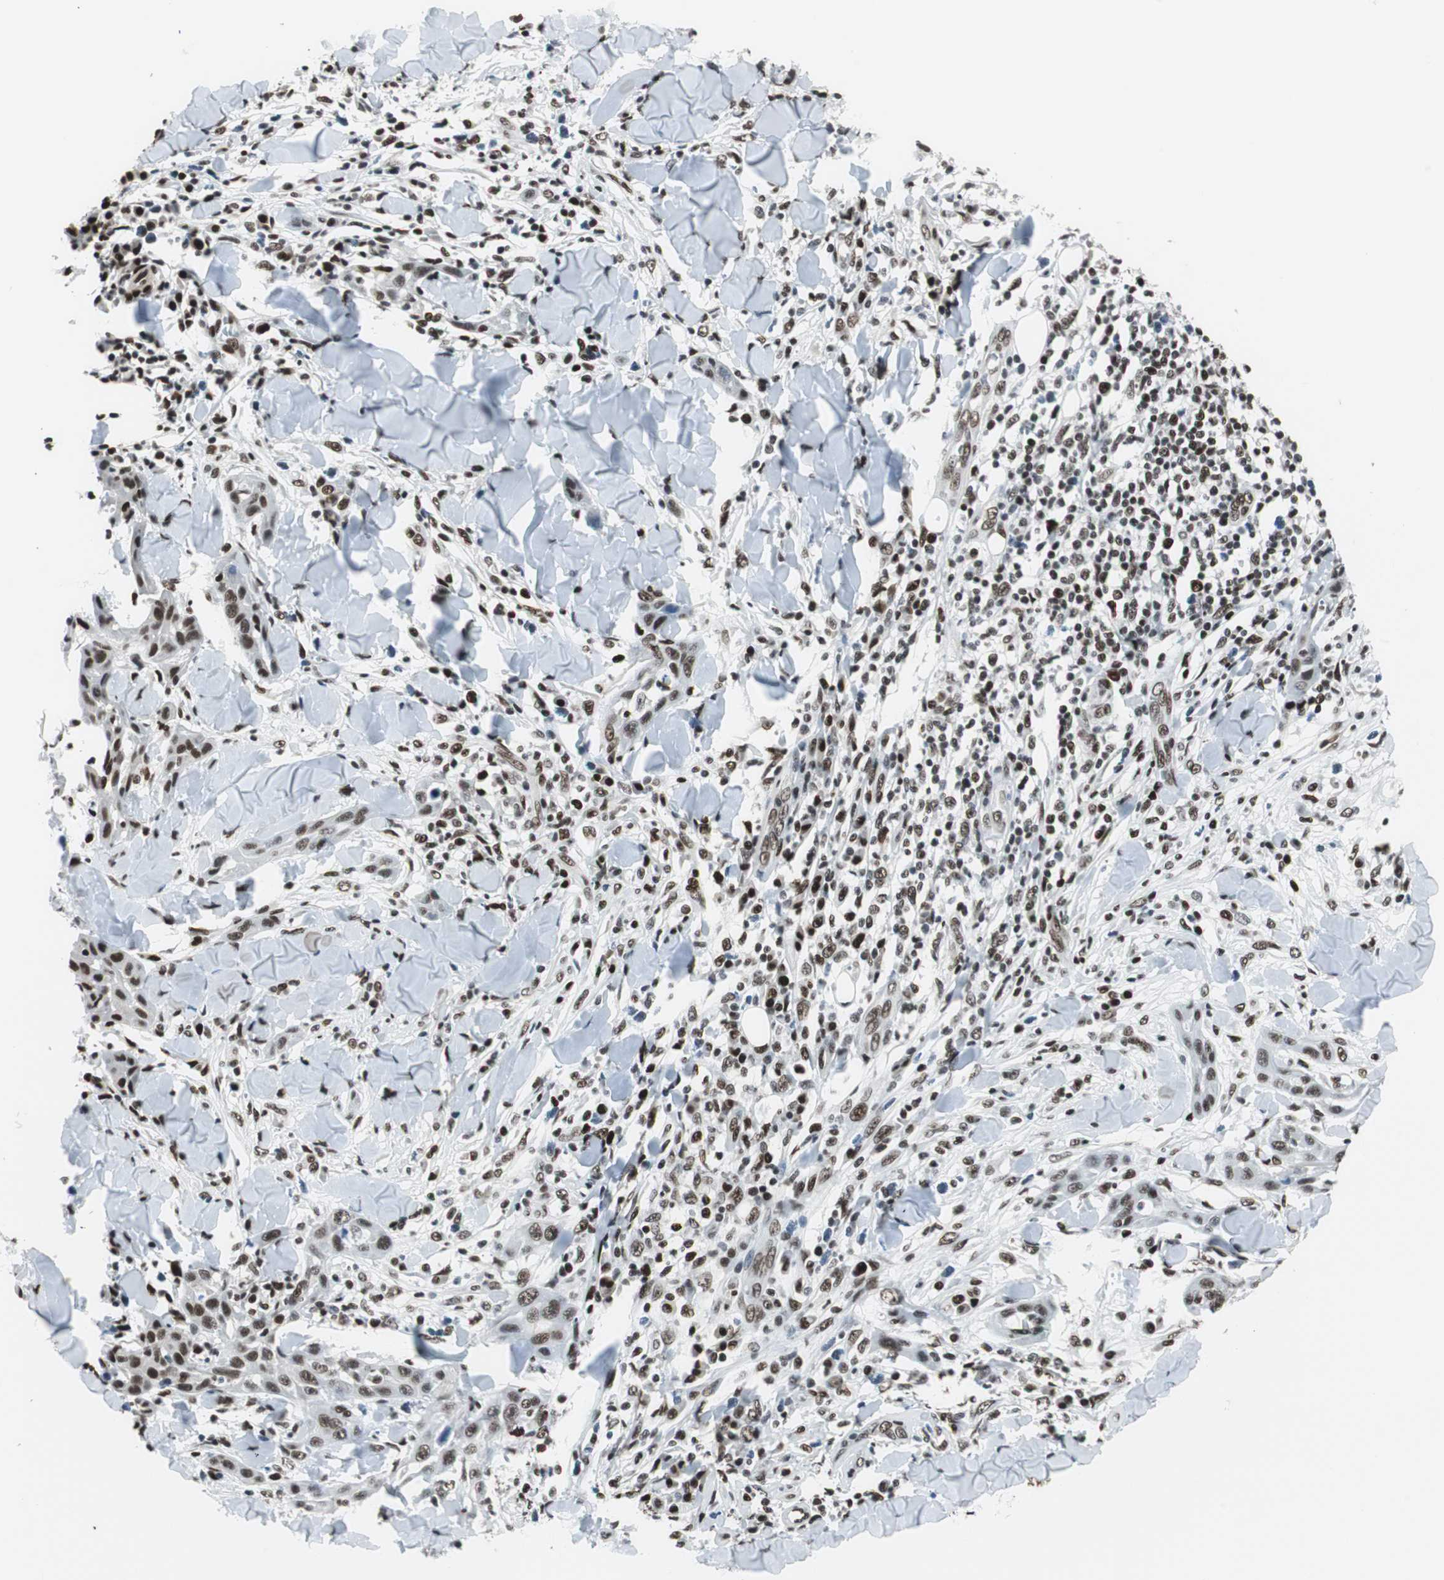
{"staining": {"intensity": "moderate", "quantity": ">75%", "location": "nuclear"}, "tissue": "skin cancer", "cell_type": "Tumor cells", "image_type": "cancer", "snomed": [{"axis": "morphology", "description": "Squamous cell carcinoma, NOS"}, {"axis": "topography", "description": "Skin"}], "caption": "IHC of skin cancer reveals medium levels of moderate nuclear staining in approximately >75% of tumor cells.", "gene": "MEF2D", "patient": {"sex": "male", "age": 24}}